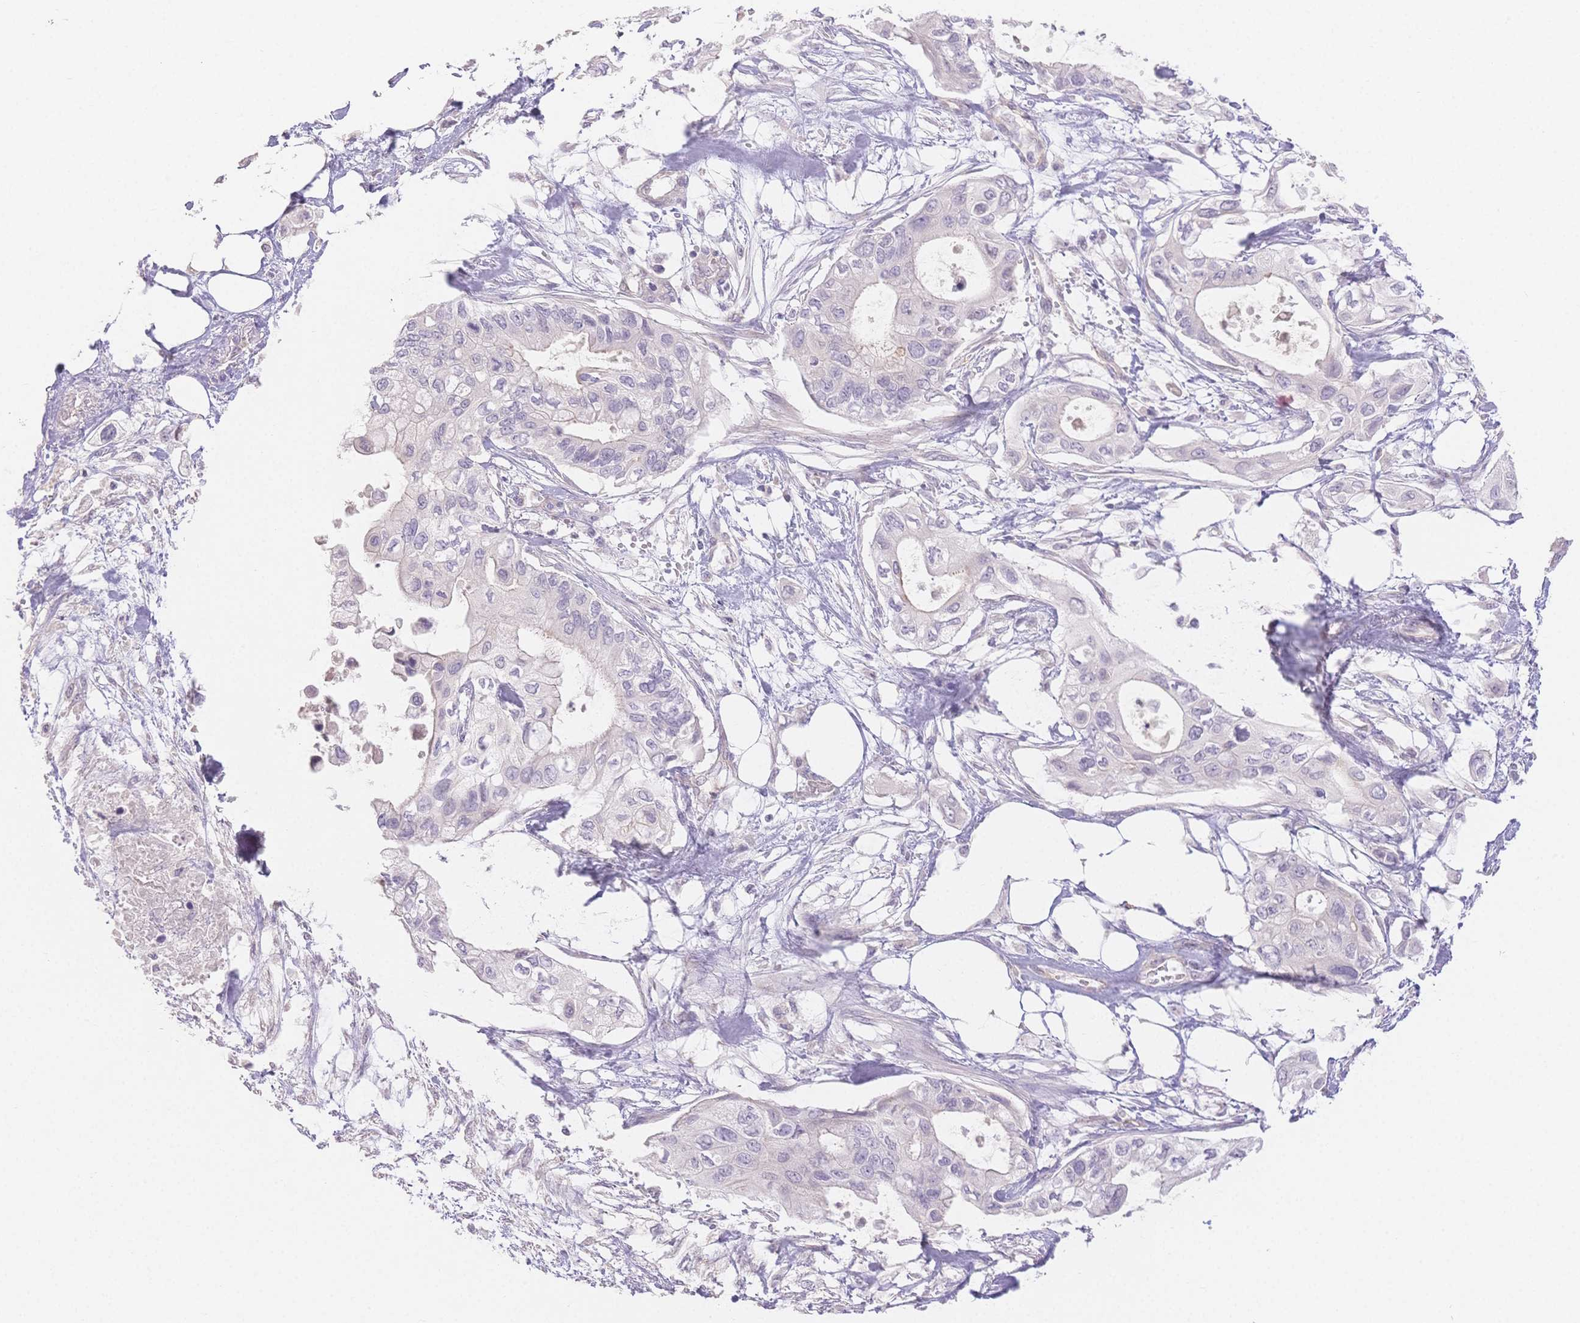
{"staining": {"intensity": "negative", "quantity": "none", "location": "none"}, "tissue": "pancreatic cancer", "cell_type": "Tumor cells", "image_type": "cancer", "snomed": [{"axis": "morphology", "description": "Adenocarcinoma, NOS"}, {"axis": "topography", "description": "Pancreas"}], "caption": "Pancreatic cancer was stained to show a protein in brown. There is no significant staining in tumor cells. Brightfield microscopy of immunohistochemistry stained with DAB (3,3'-diaminobenzidine) (brown) and hematoxylin (blue), captured at high magnification.", "gene": "SUV39H2", "patient": {"sex": "female", "age": 63}}